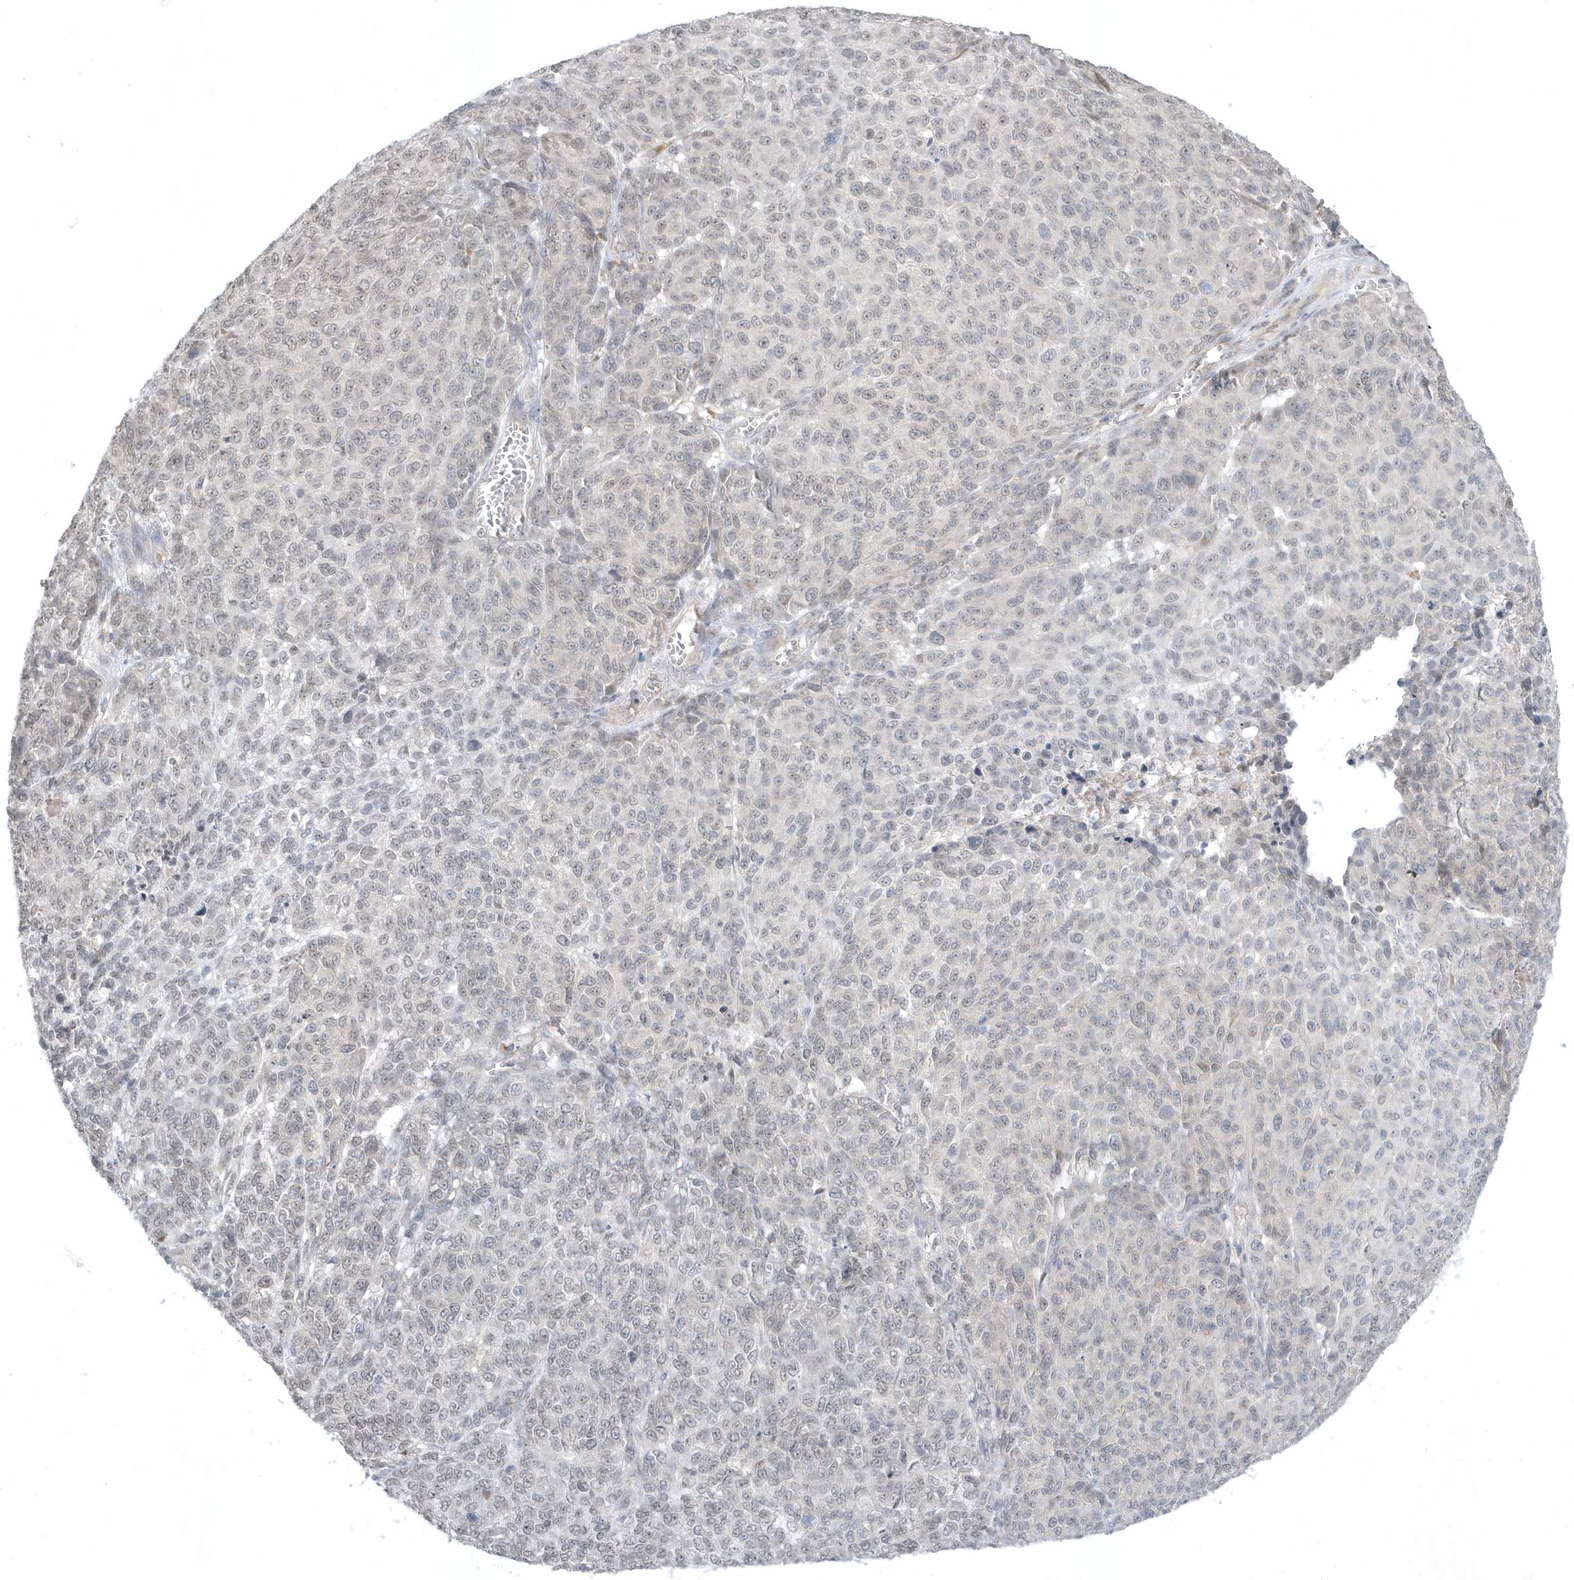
{"staining": {"intensity": "negative", "quantity": "none", "location": "none"}, "tissue": "melanoma", "cell_type": "Tumor cells", "image_type": "cancer", "snomed": [{"axis": "morphology", "description": "Malignant melanoma, NOS"}, {"axis": "topography", "description": "Skin"}], "caption": "Tumor cells show no significant protein expression in melanoma.", "gene": "ZC3H12D", "patient": {"sex": "male", "age": 49}}